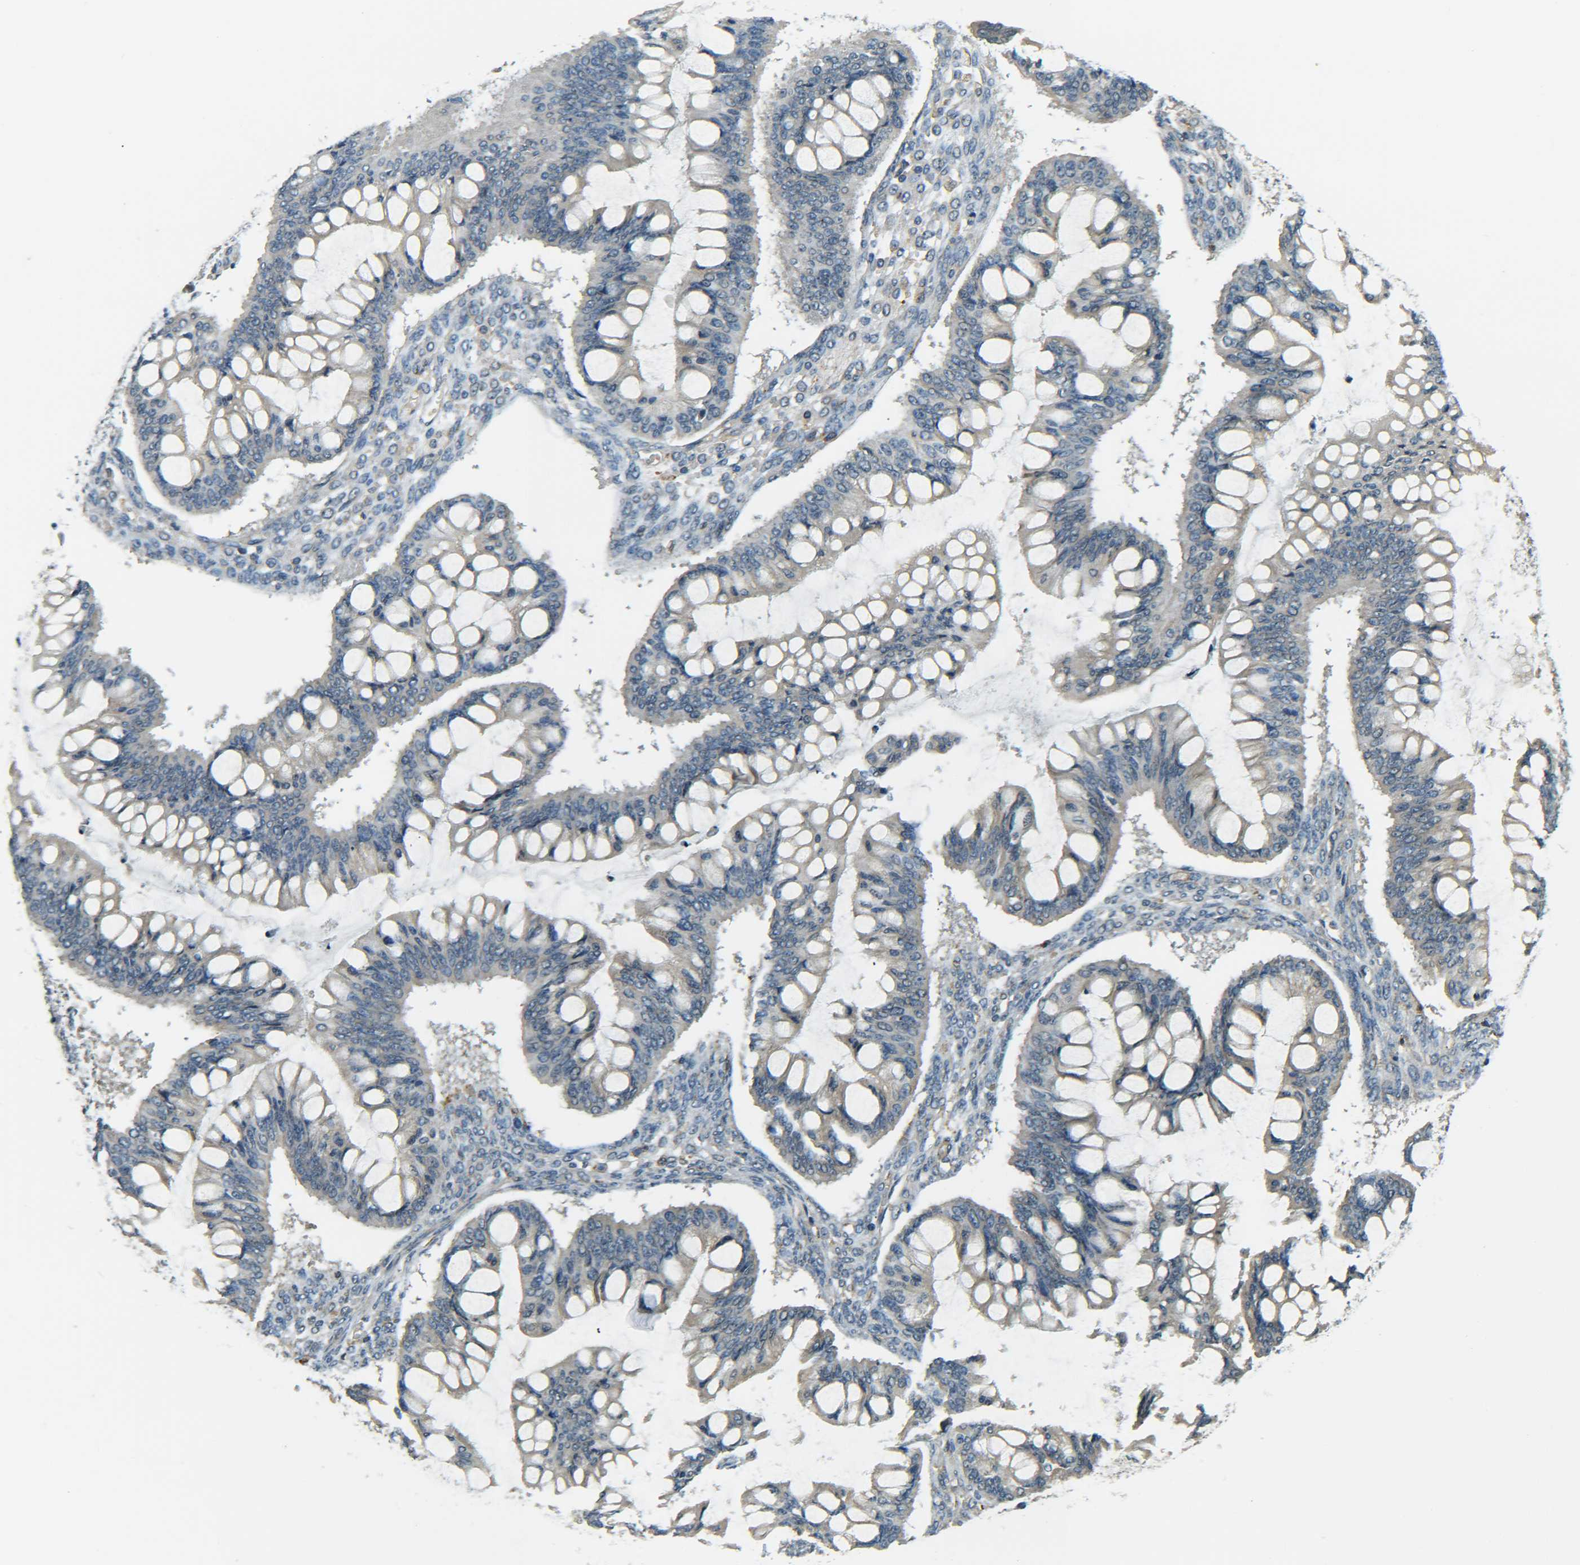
{"staining": {"intensity": "negative", "quantity": "none", "location": "none"}, "tissue": "ovarian cancer", "cell_type": "Tumor cells", "image_type": "cancer", "snomed": [{"axis": "morphology", "description": "Cystadenocarcinoma, mucinous, NOS"}, {"axis": "topography", "description": "Ovary"}], "caption": "Ovarian mucinous cystadenocarcinoma was stained to show a protein in brown. There is no significant positivity in tumor cells.", "gene": "DAB2", "patient": {"sex": "female", "age": 73}}